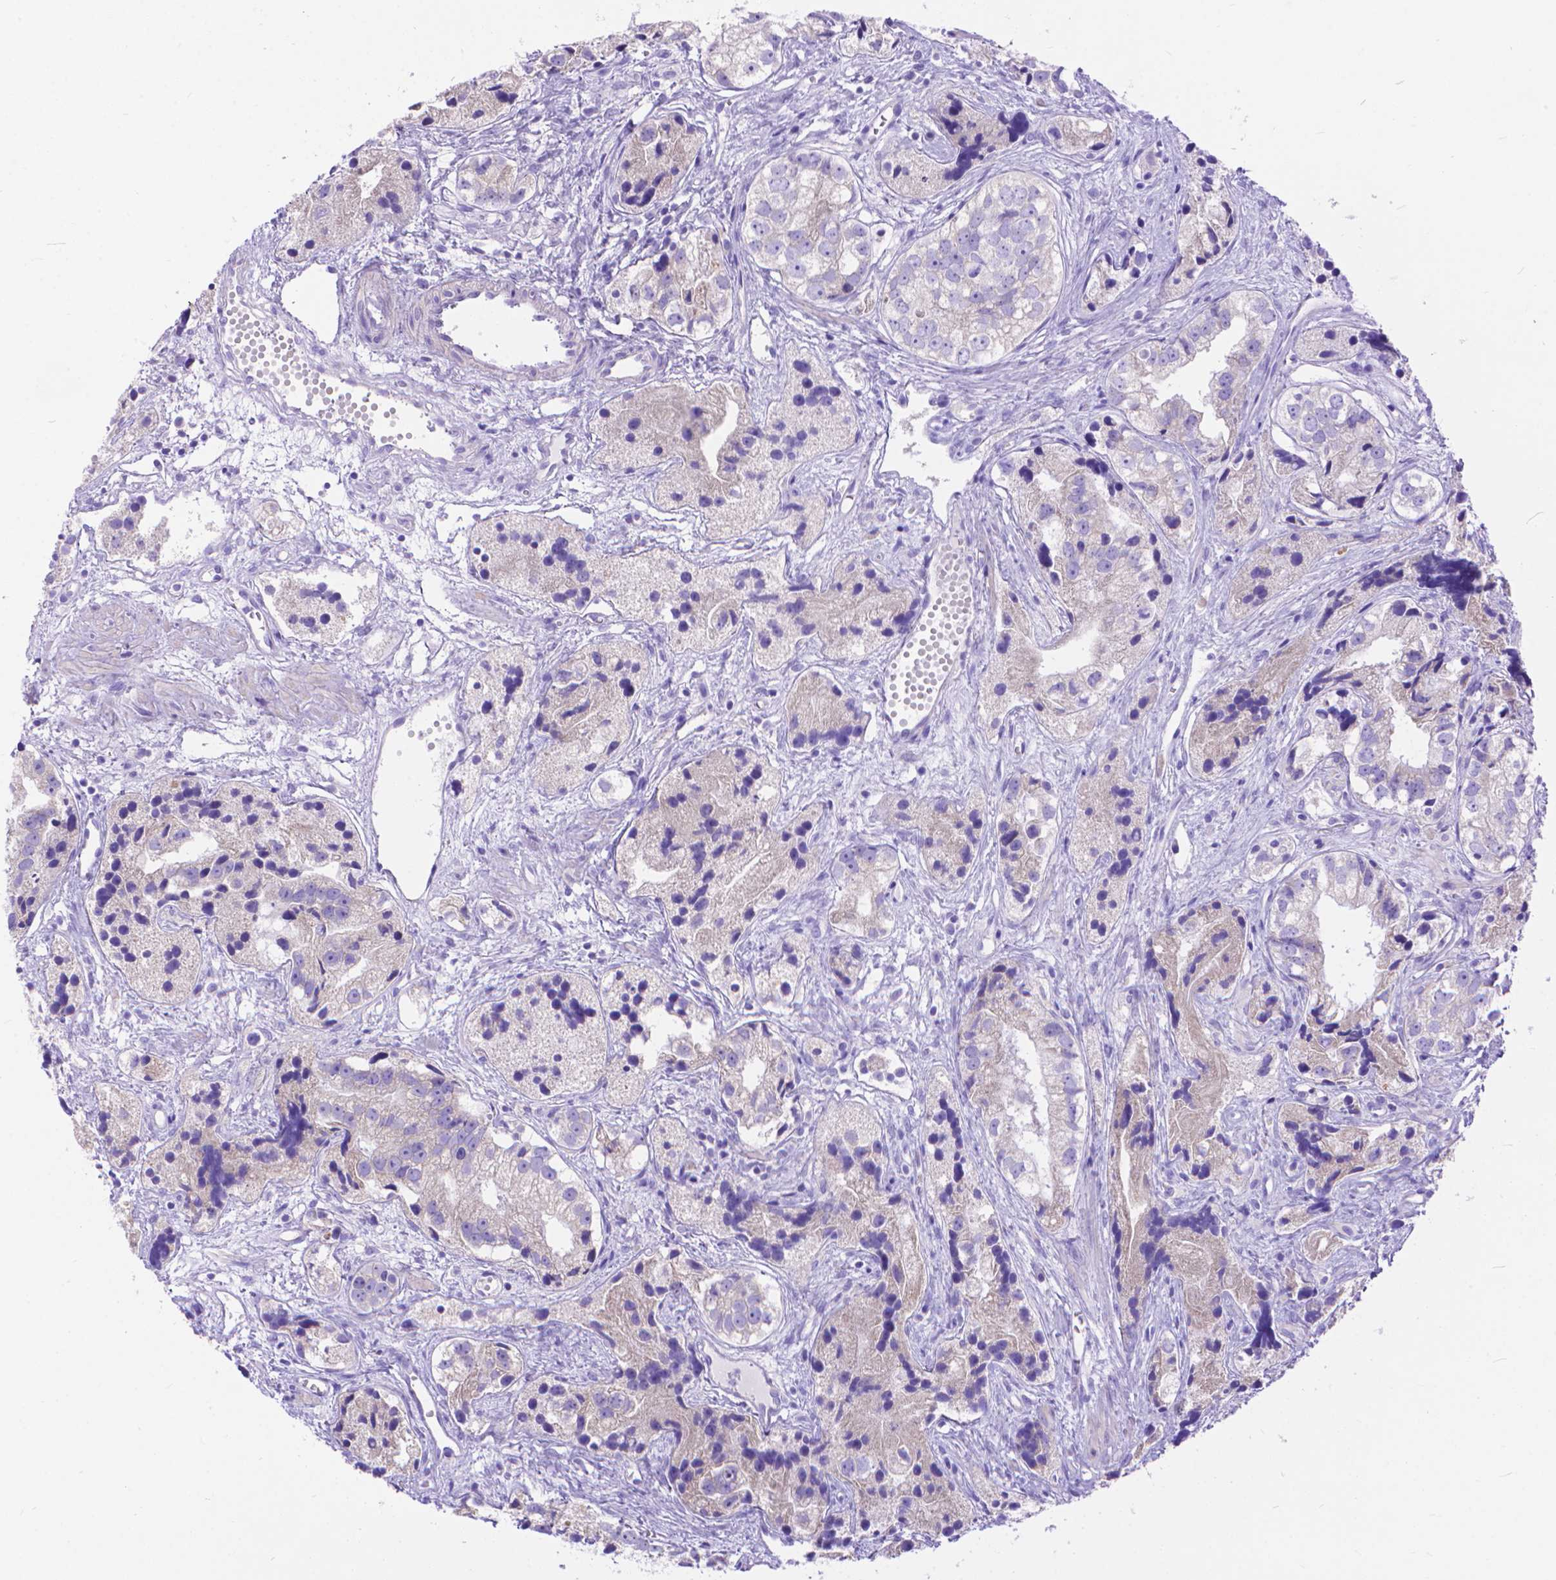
{"staining": {"intensity": "negative", "quantity": "none", "location": "none"}, "tissue": "prostate cancer", "cell_type": "Tumor cells", "image_type": "cancer", "snomed": [{"axis": "morphology", "description": "Adenocarcinoma, High grade"}, {"axis": "topography", "description": "Prostate"}], "caption": "Tumor cells show no significant protein expression in prostate cancer (high-grade adenocarcinoma).", "gene": "DHRS2", "patient": {"sex": "male", "age": 68}}